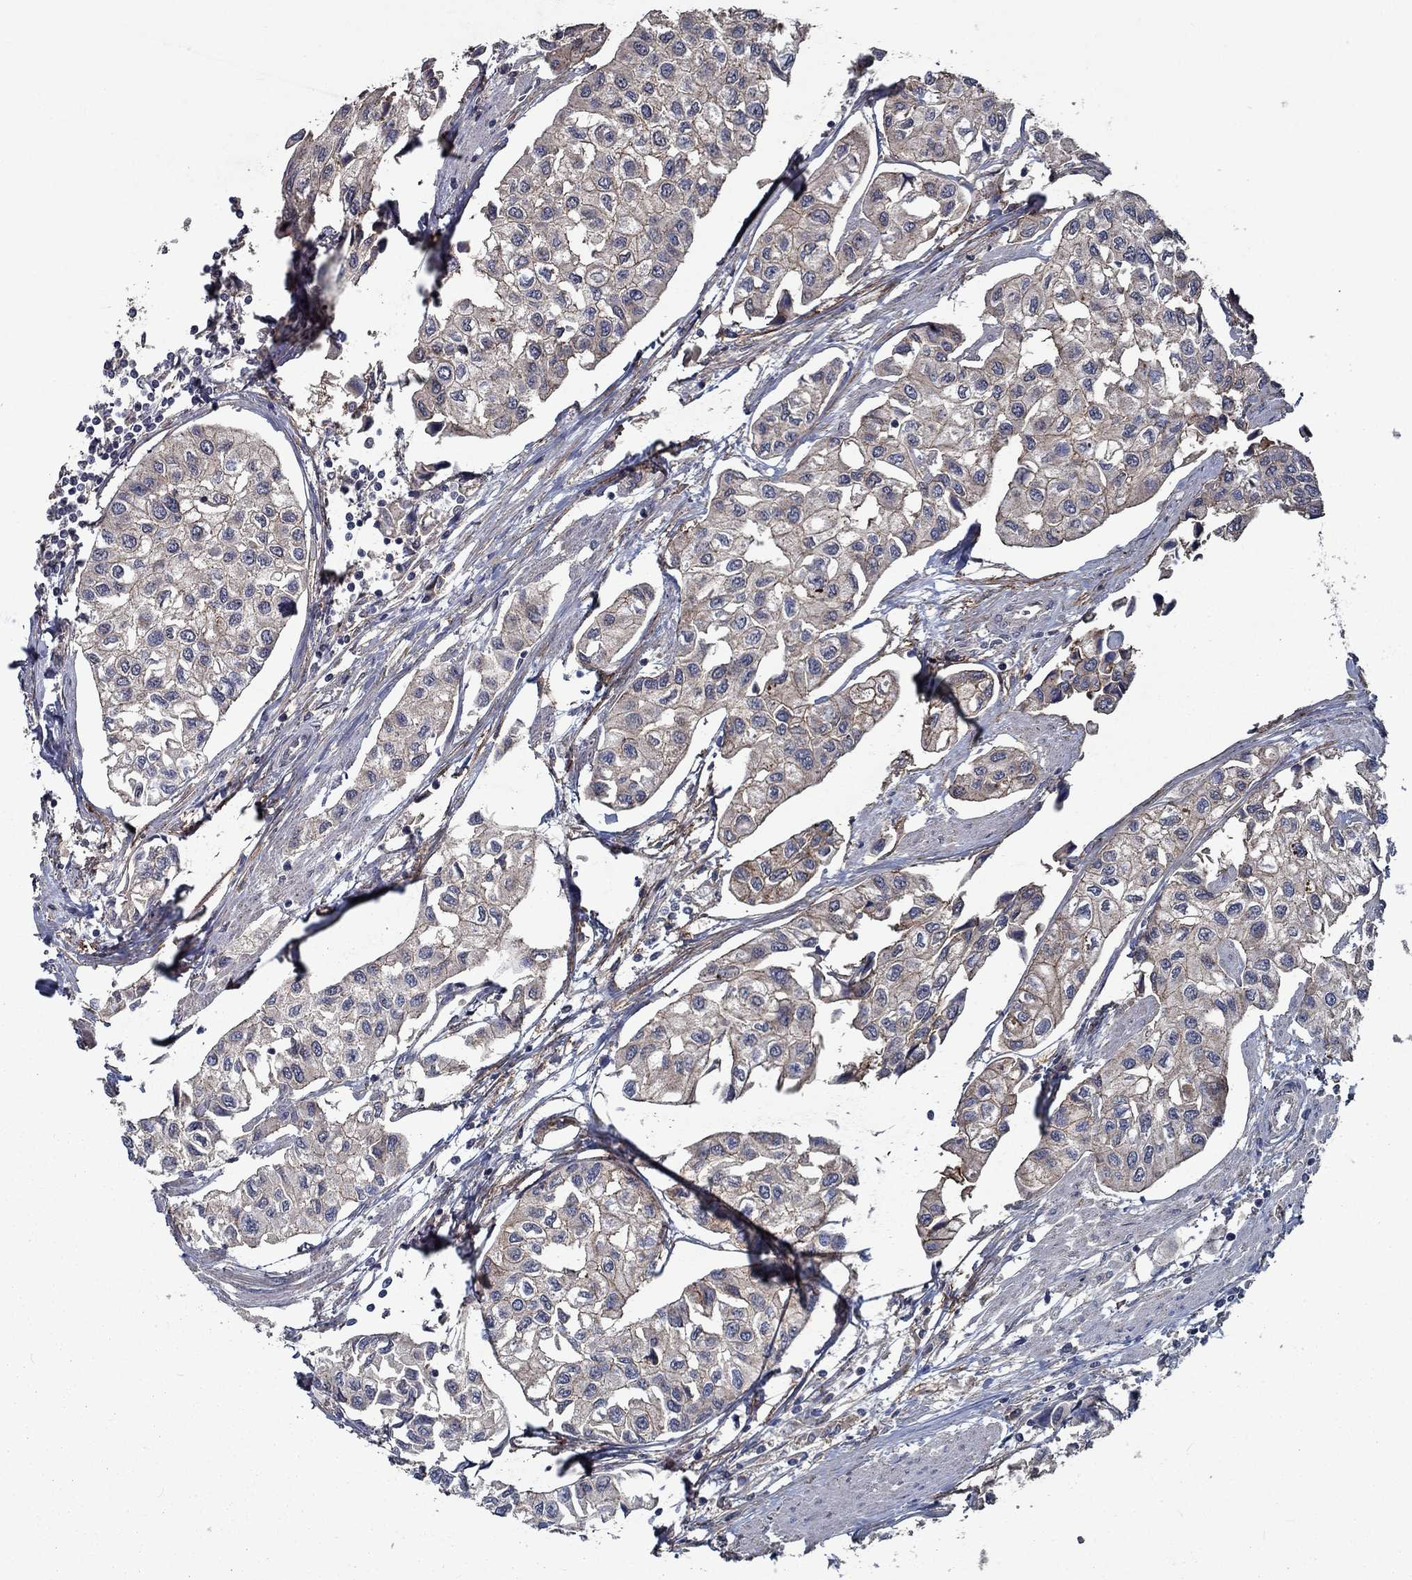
{"staining": {"intensity": "moderate", "quantity": "<25%", "location": "cytoplasmic/membranous"}, "tissue": "urothelial cancer", "cell_type": "Tumor cells", "image_type": "cancer", "snomed": [{"axis": "morphology", "description": "Urothelial carcinoma, High grade"}, {"axis": "topography", "description": "Urinary bladder"}], "caption": "Protein expression analysis of urothelial cancer shows moderate cytoplasmic/membranous expression in about <25% of tumor cells. (Stains: DAB (3,3'-diaminobenzidine) in brown, nuclei in blue, Microscopy: brightfield microscopy at high magnification).", "gene": "SLC44A1", "patient": {"sex": "male", "age": 73}}